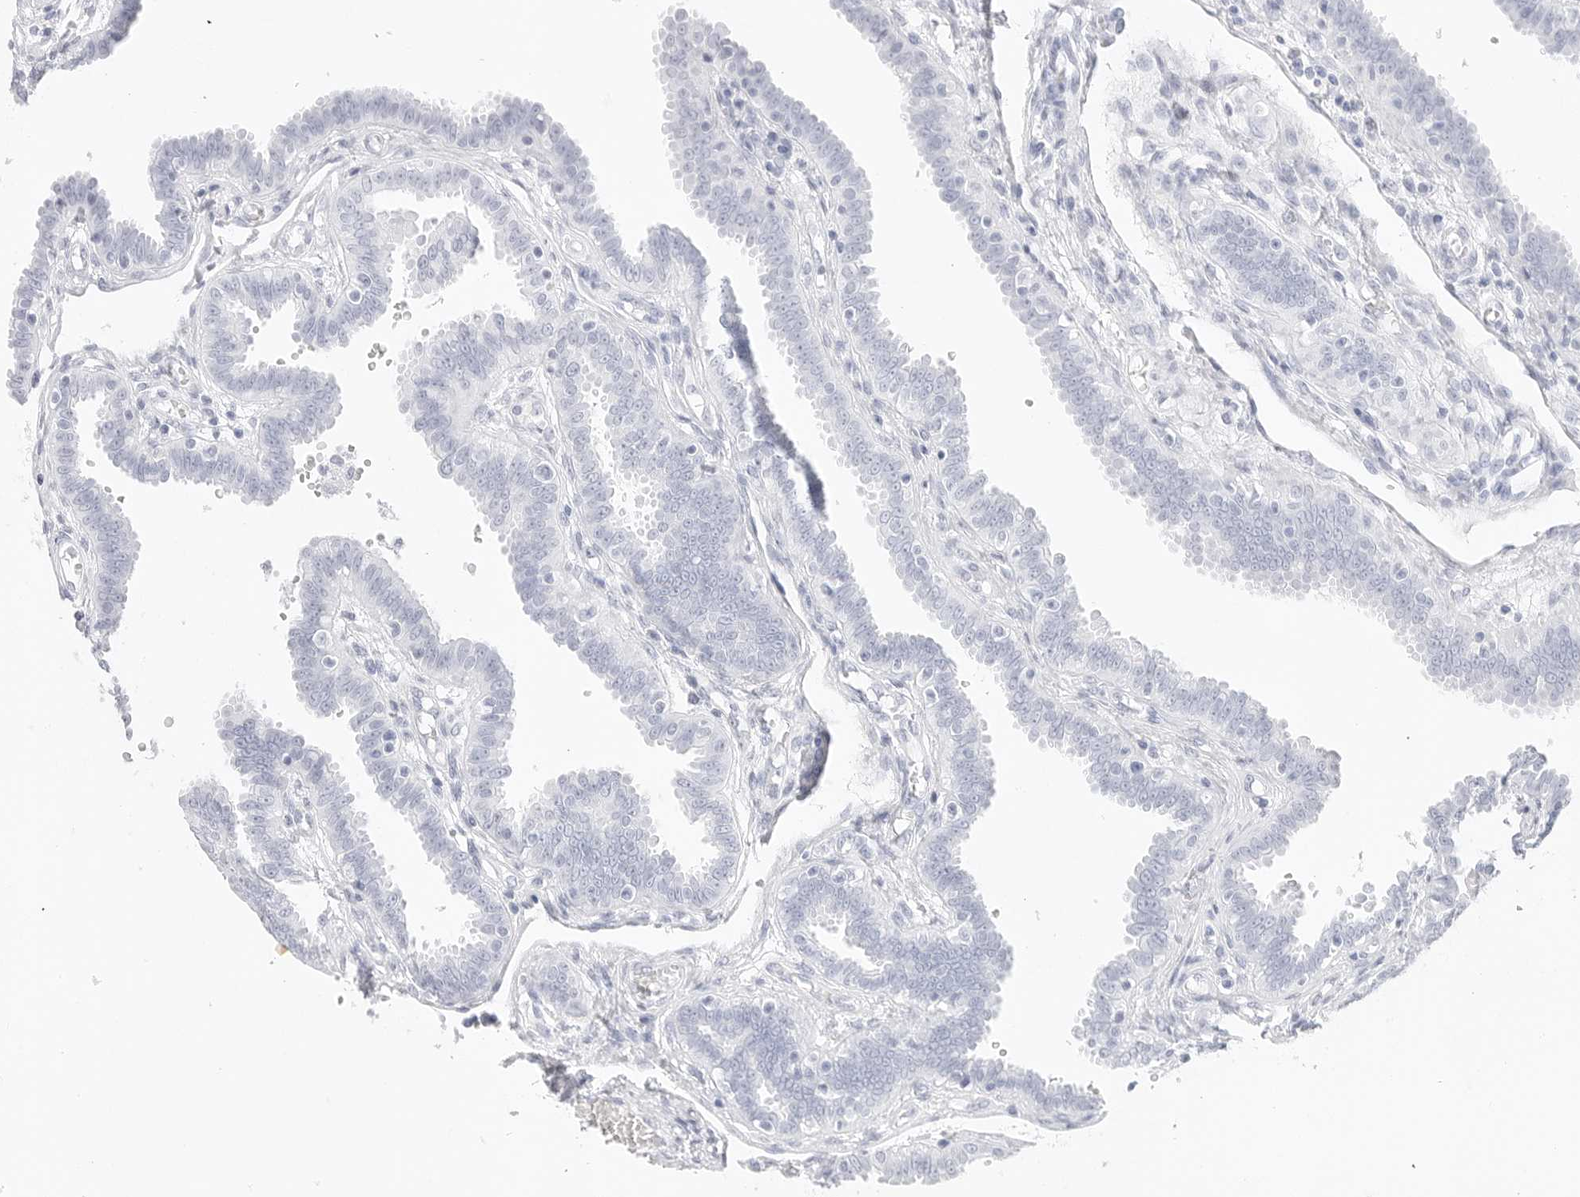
{"staining": {"intensity": "negative", "quantity": "none", "location": "none"}, "tissue": "fallopian tube", "cell_type": "Glandular cells", "image_type": "normal", "snomed": [{"axis": "morphology", "description": "Normal tissue, NOS"}, {"axis": "topography", "description": "Fallopian tube"}], "caption": "A high-resolution photomicrograph shows IHC staining of normal fallopian tube, which exhibits no significant staining in glandular cells.", "gene": "TFF2", "patient": {"sex": "female", "age": 32}}